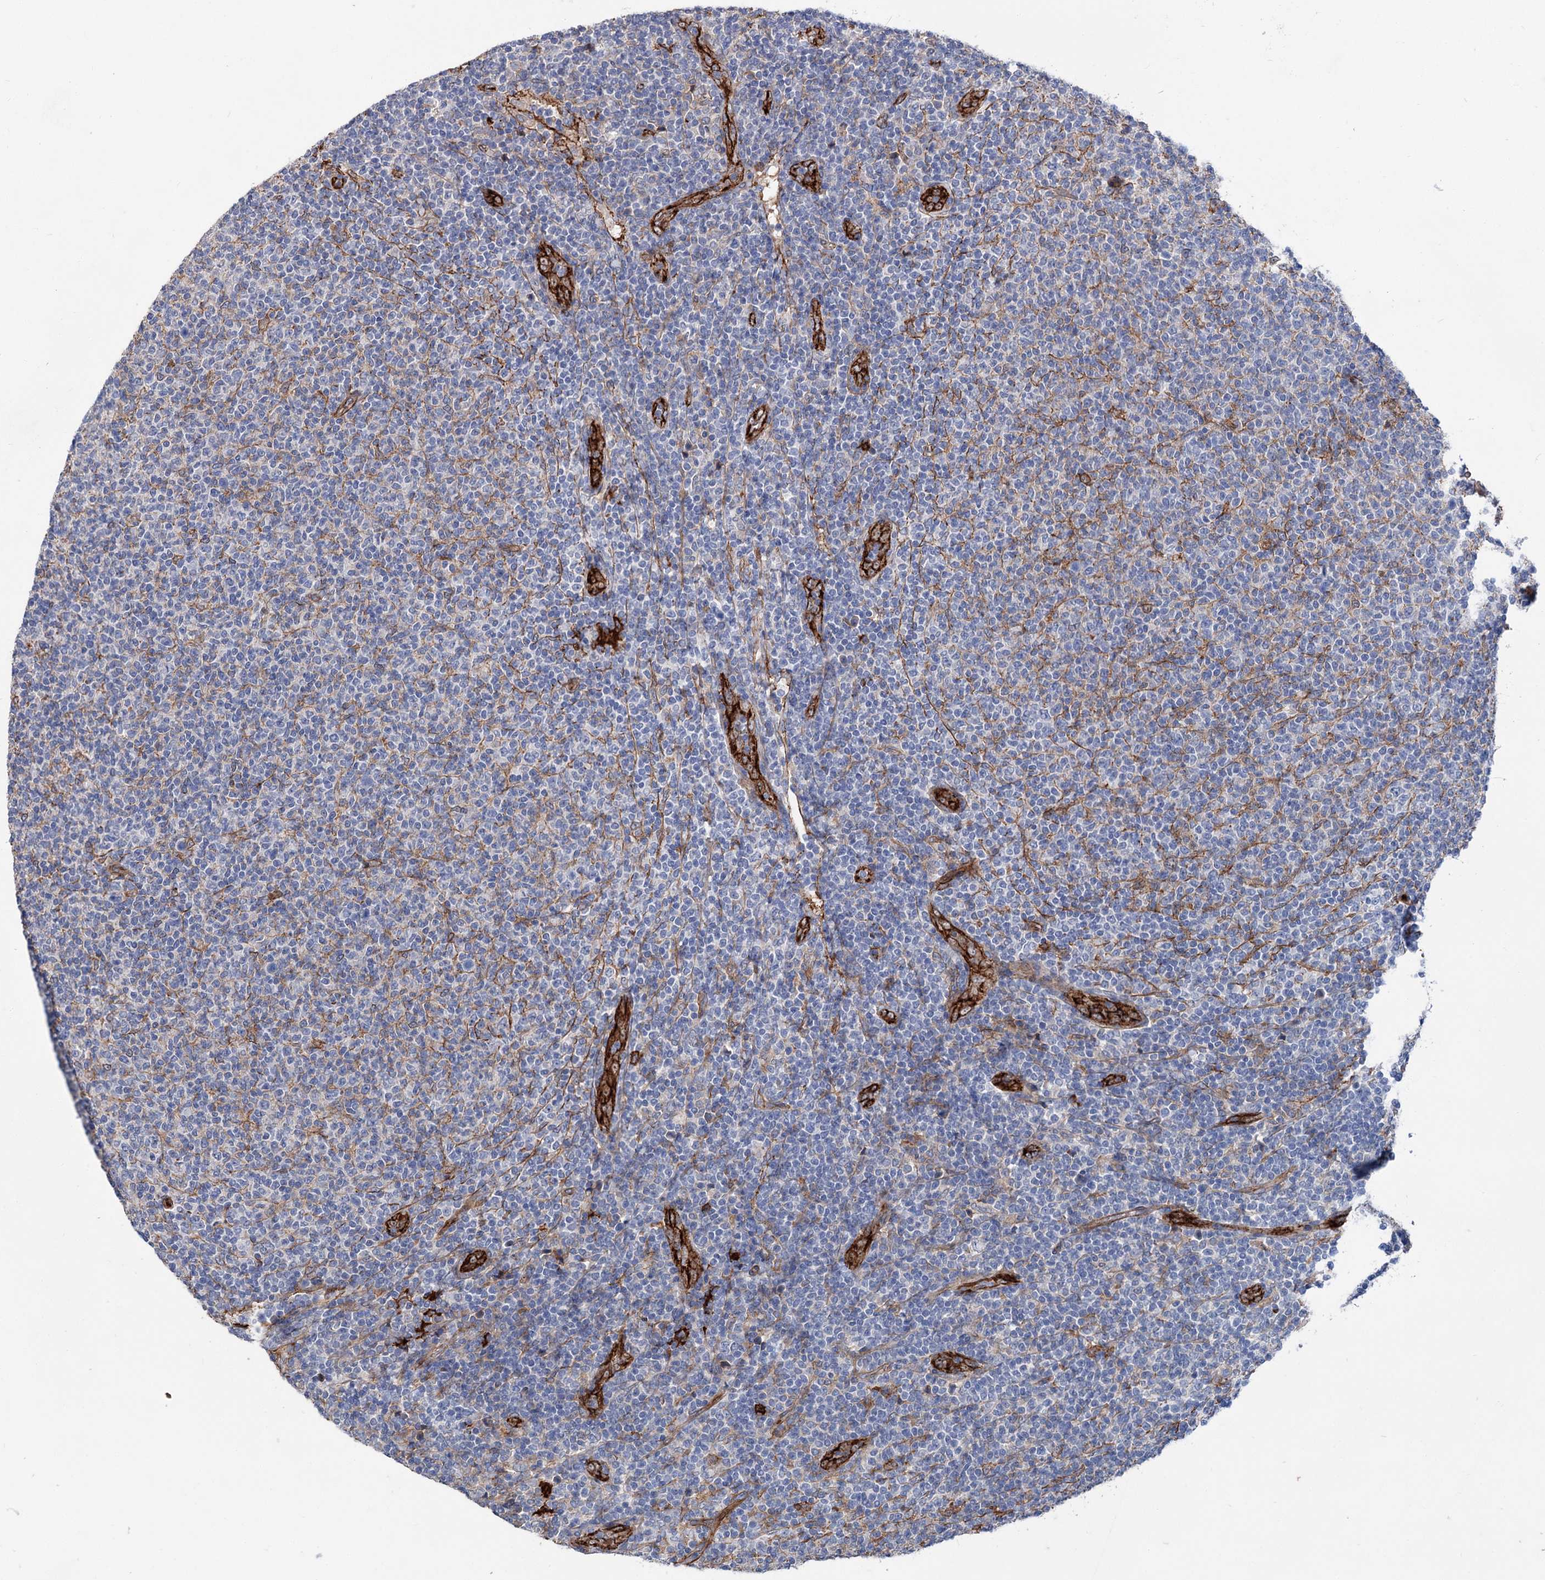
{"staining": {"intensity": "negative", "quantity": "none", "location": "none"}, "tissue": "lymphoma", "cell_type": "Tumor cells", "image_type": "cancer", "snomed": [{"axis": "morphology", "description": "Malignant lymphoma, non-Hodgkin's type, Low grade"}, {"axis": "topography", "description": "Lymph node"}], "caption": "Immunohistochemistry (IHC) photomicrograph of neoplastic tissue: lymphoma stained with DAB (3,3'-diaminobenzidine) exhibits no significant protein positivity in tumor cells. The staining was performed using DAB to visualize the protein expression in brown, while the nuclei were stained in blue with hematoxylin (Magnification: 20x).", "gene": "TMTC3", "patient": {"sex": "male", "age": 66}}